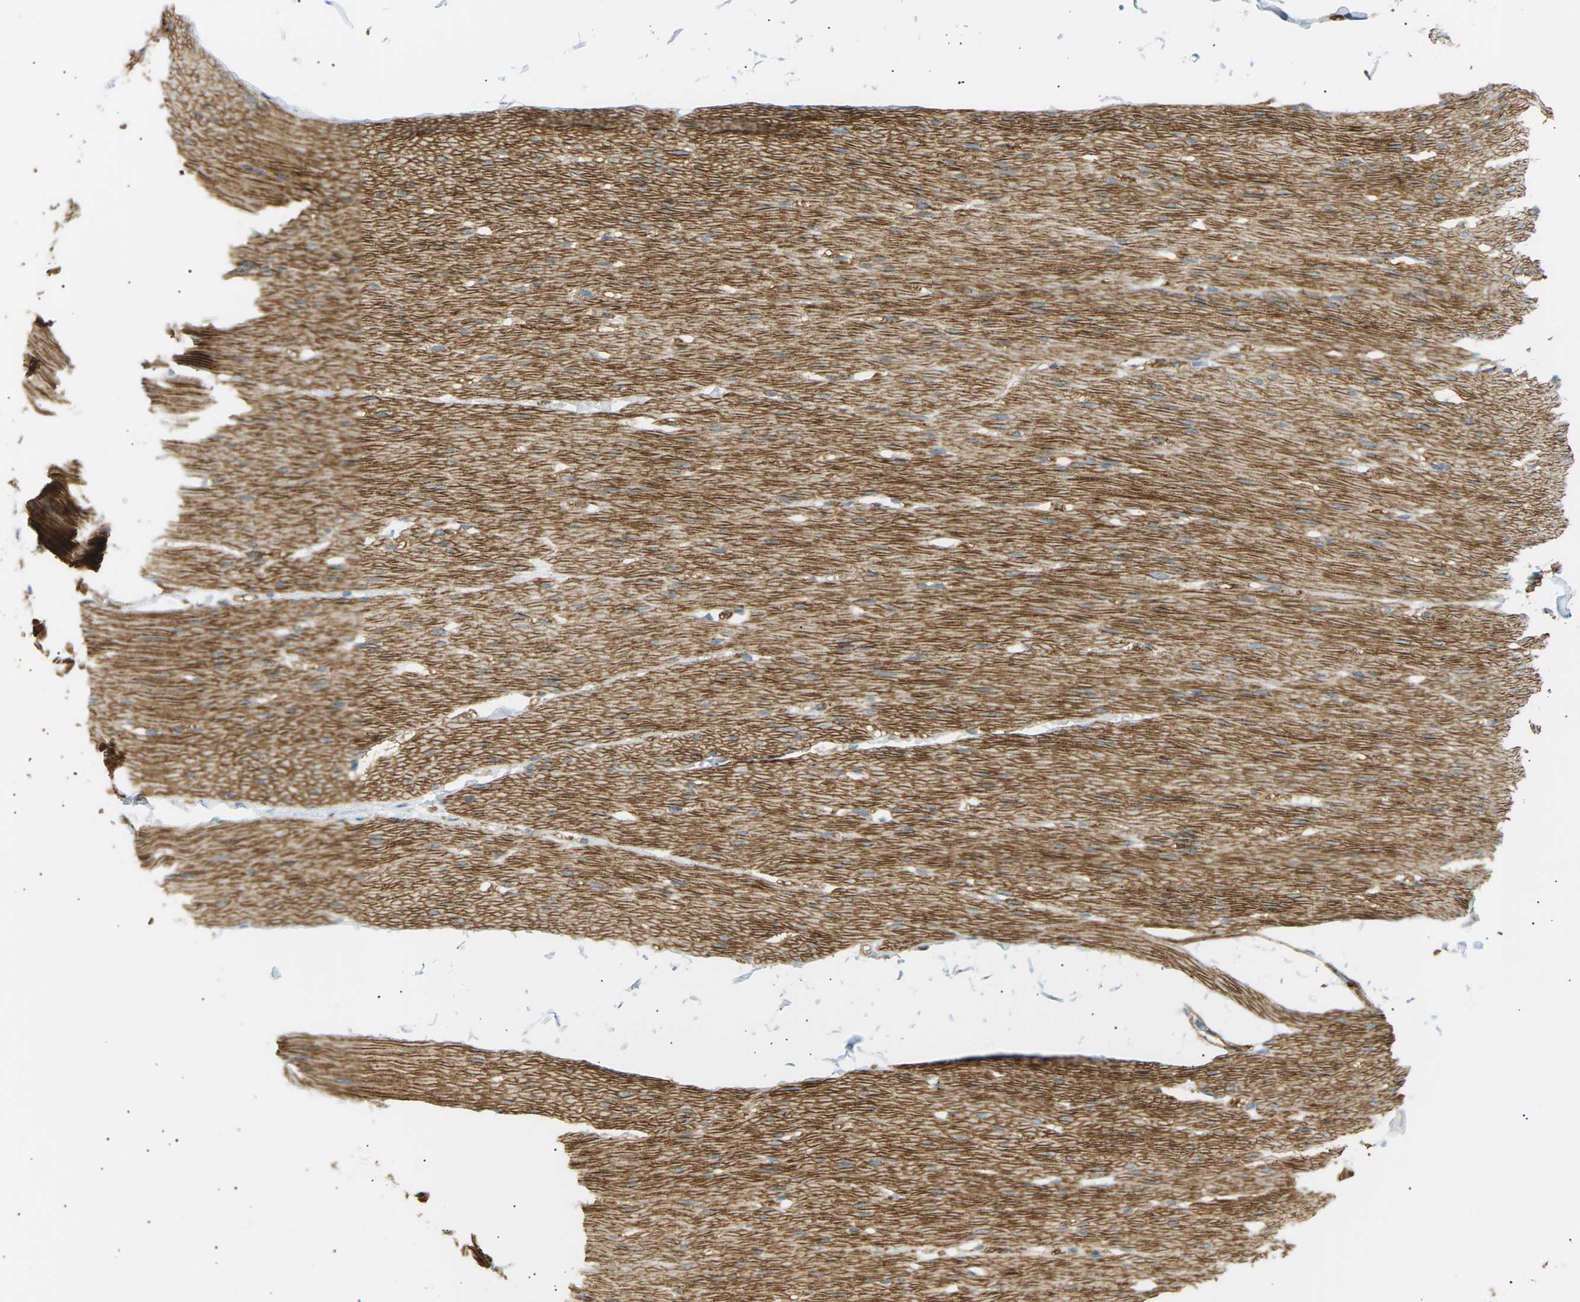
{"staining": {"intensity": "strong", "quantity": "25%-75%", "location": "cytoplasmic/membranous"}, "tissue": "smooth muscle", "cell_type": "Smooth muscle cells", "image_type": "normal", "snomed": [{"axis": "morphology", "description": "Normal tissue, NOS"}, {"axis": "topography", "description": "Smooth muscle"}, {"axis": "topography", "description": "Colon"}], "caption": "Smooth muscle was stained to show a protein in brown. There is high levels of strong cytoplasmic/membranous positivity in about 25%-75% of smooth muscle cells. (brown staining indicates protein expression, while blue staining denotes nuclei).", "gene": "ATP2B4", "patient": {"sex": "male", "age": 67}}